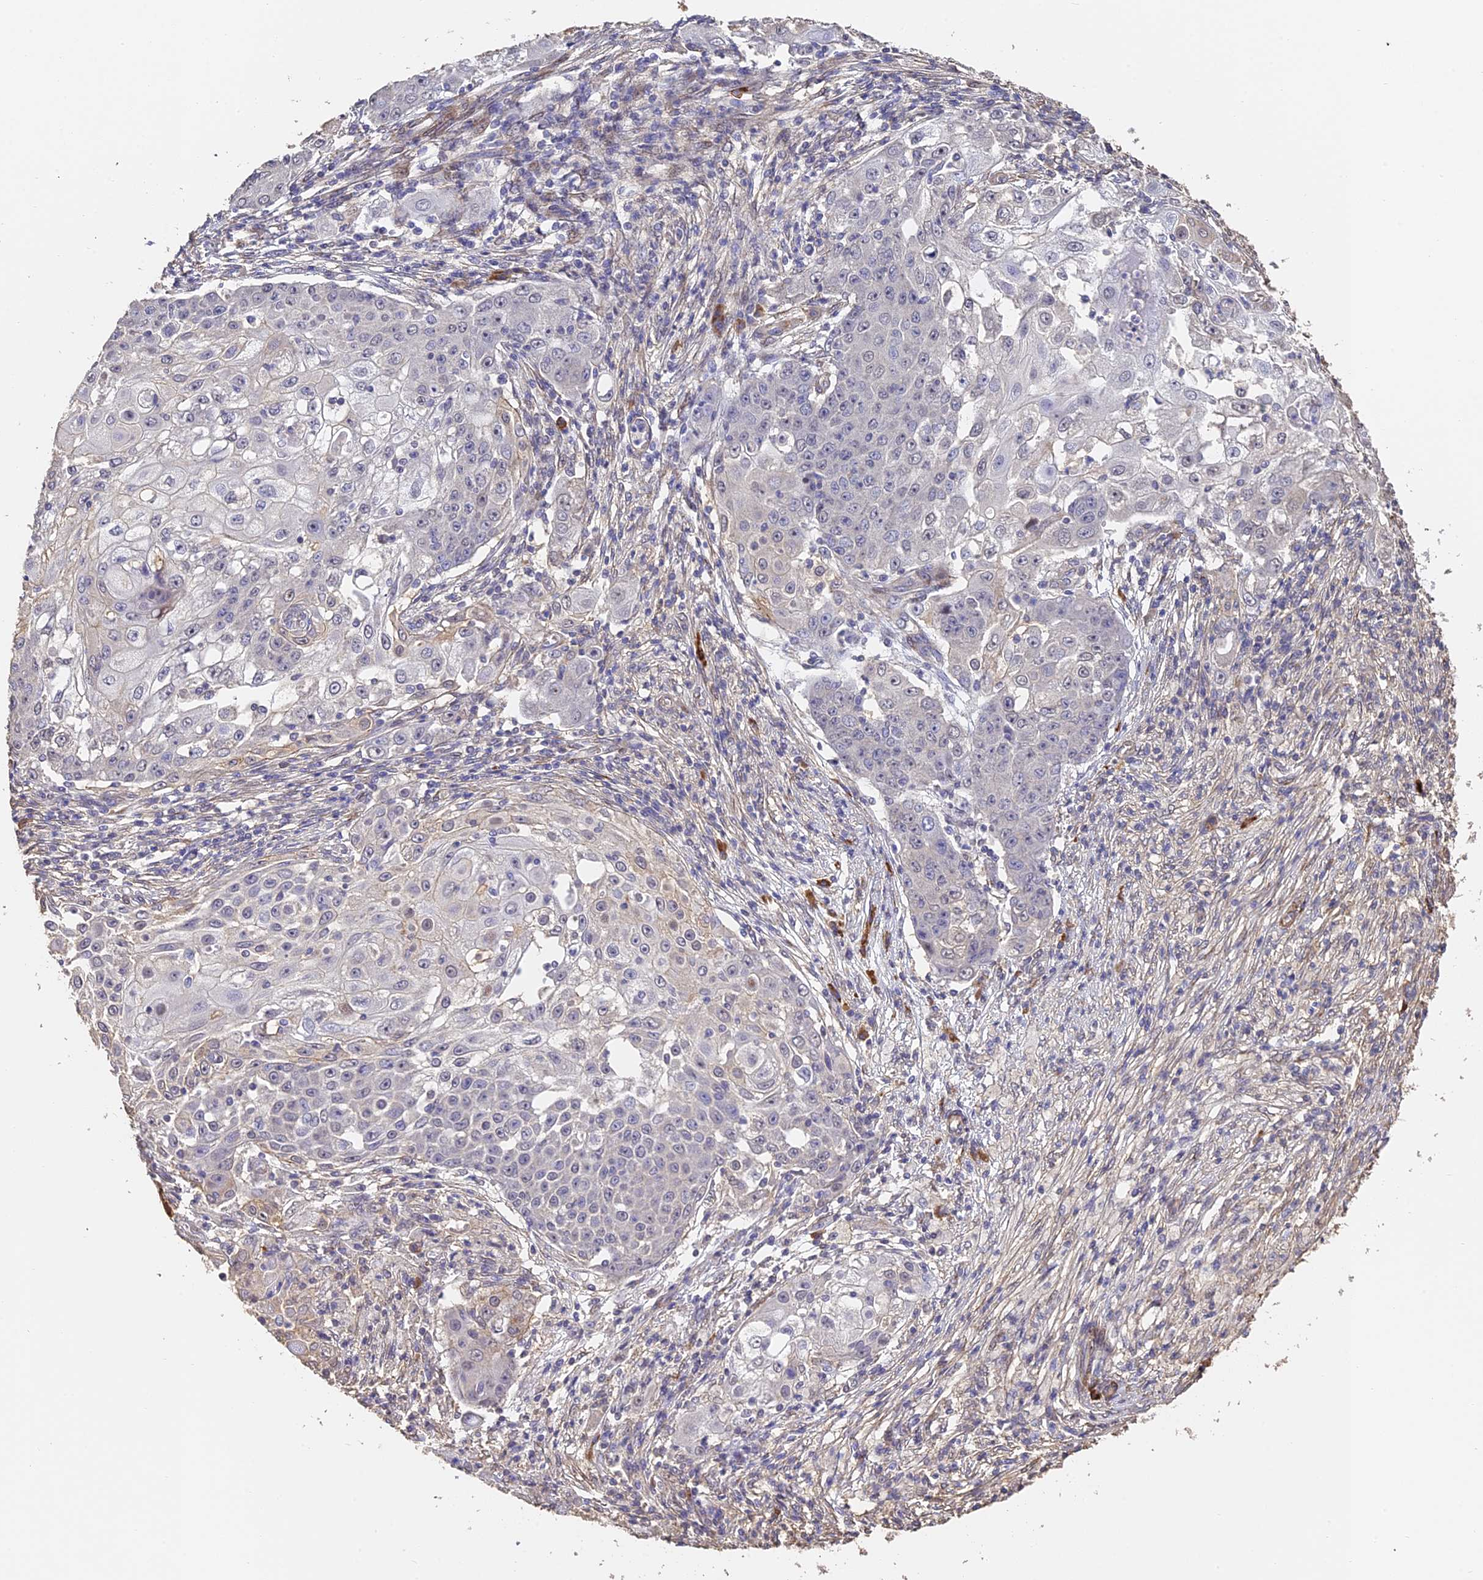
{"staining": {"intensity": "negative", "quantity": "none", "location": "none"}, "tissue": "ovarian cancer", "cell_type": "Tumor cells", "image_type": "cancer", "snomed": [{"axis": "morphology", "description": "Carcinoma, endometroid"}, {"axis": "topography", "description": "Ovary"}], "caption": "This is a image of immunohistochemistry (IHC) staining of endometroid carcinoma (ovarian), which shows no expression in tumor cells.", "gene": "SLC11A1", "patient": {"sex": "female", "age": 42}}